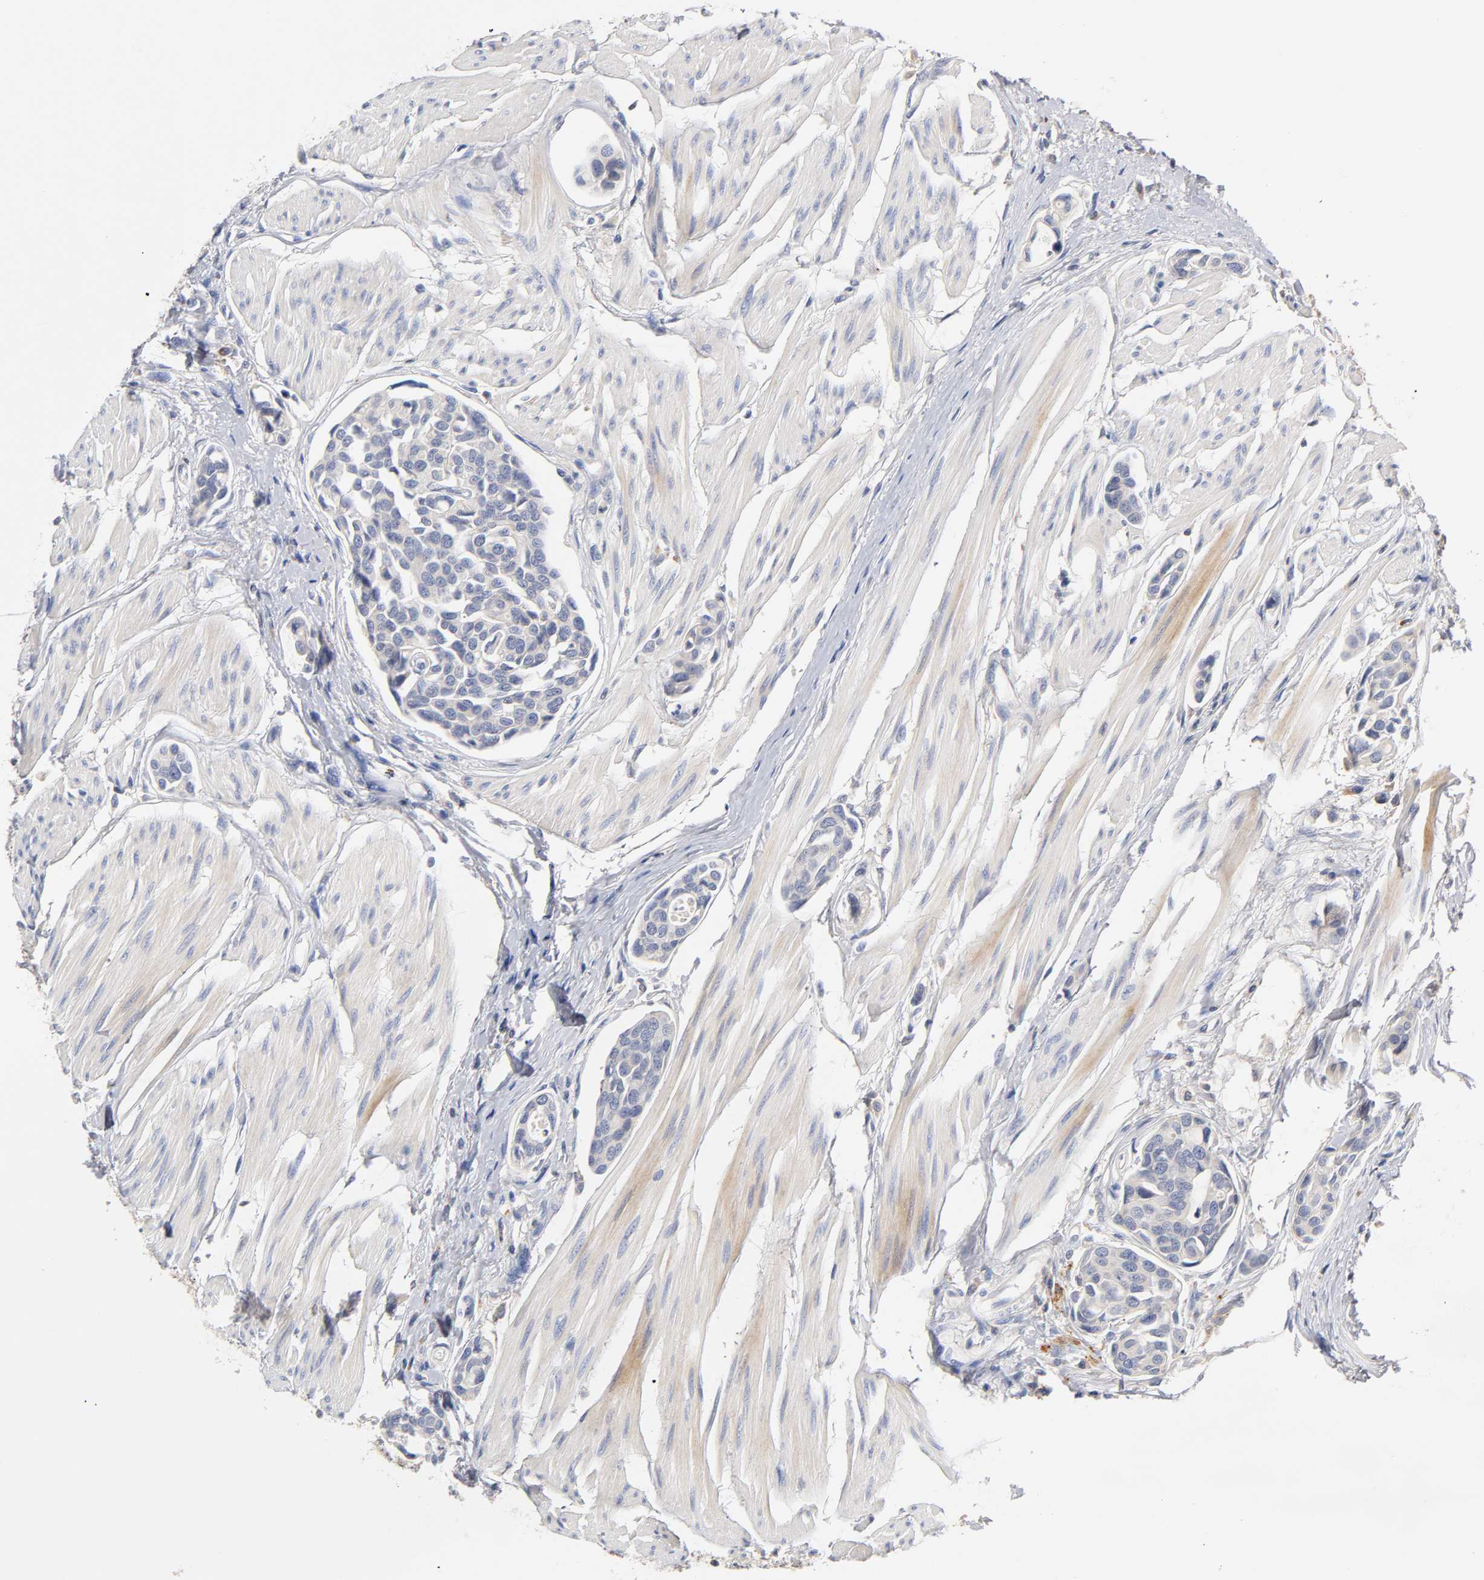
{"staining": {"intensity": "negative", "quantity": "none", "location": "none"}, "tissue": "urothelial cancer", "cell_type": "Tumor cells", "image_type": "cancer", "snomed": [{"axis": "morphology", "description": "Urothelial carcinoma, High grade"}, {"axis": "topography", "description": "Urinary bladder"}], "caption": "The IHC micrograph has no significant expression in tumor cells of urothelial carcinoma (high-grade) tissue.", "gene": "RHOA", "patient": {"sex": "male", "age": 78}}